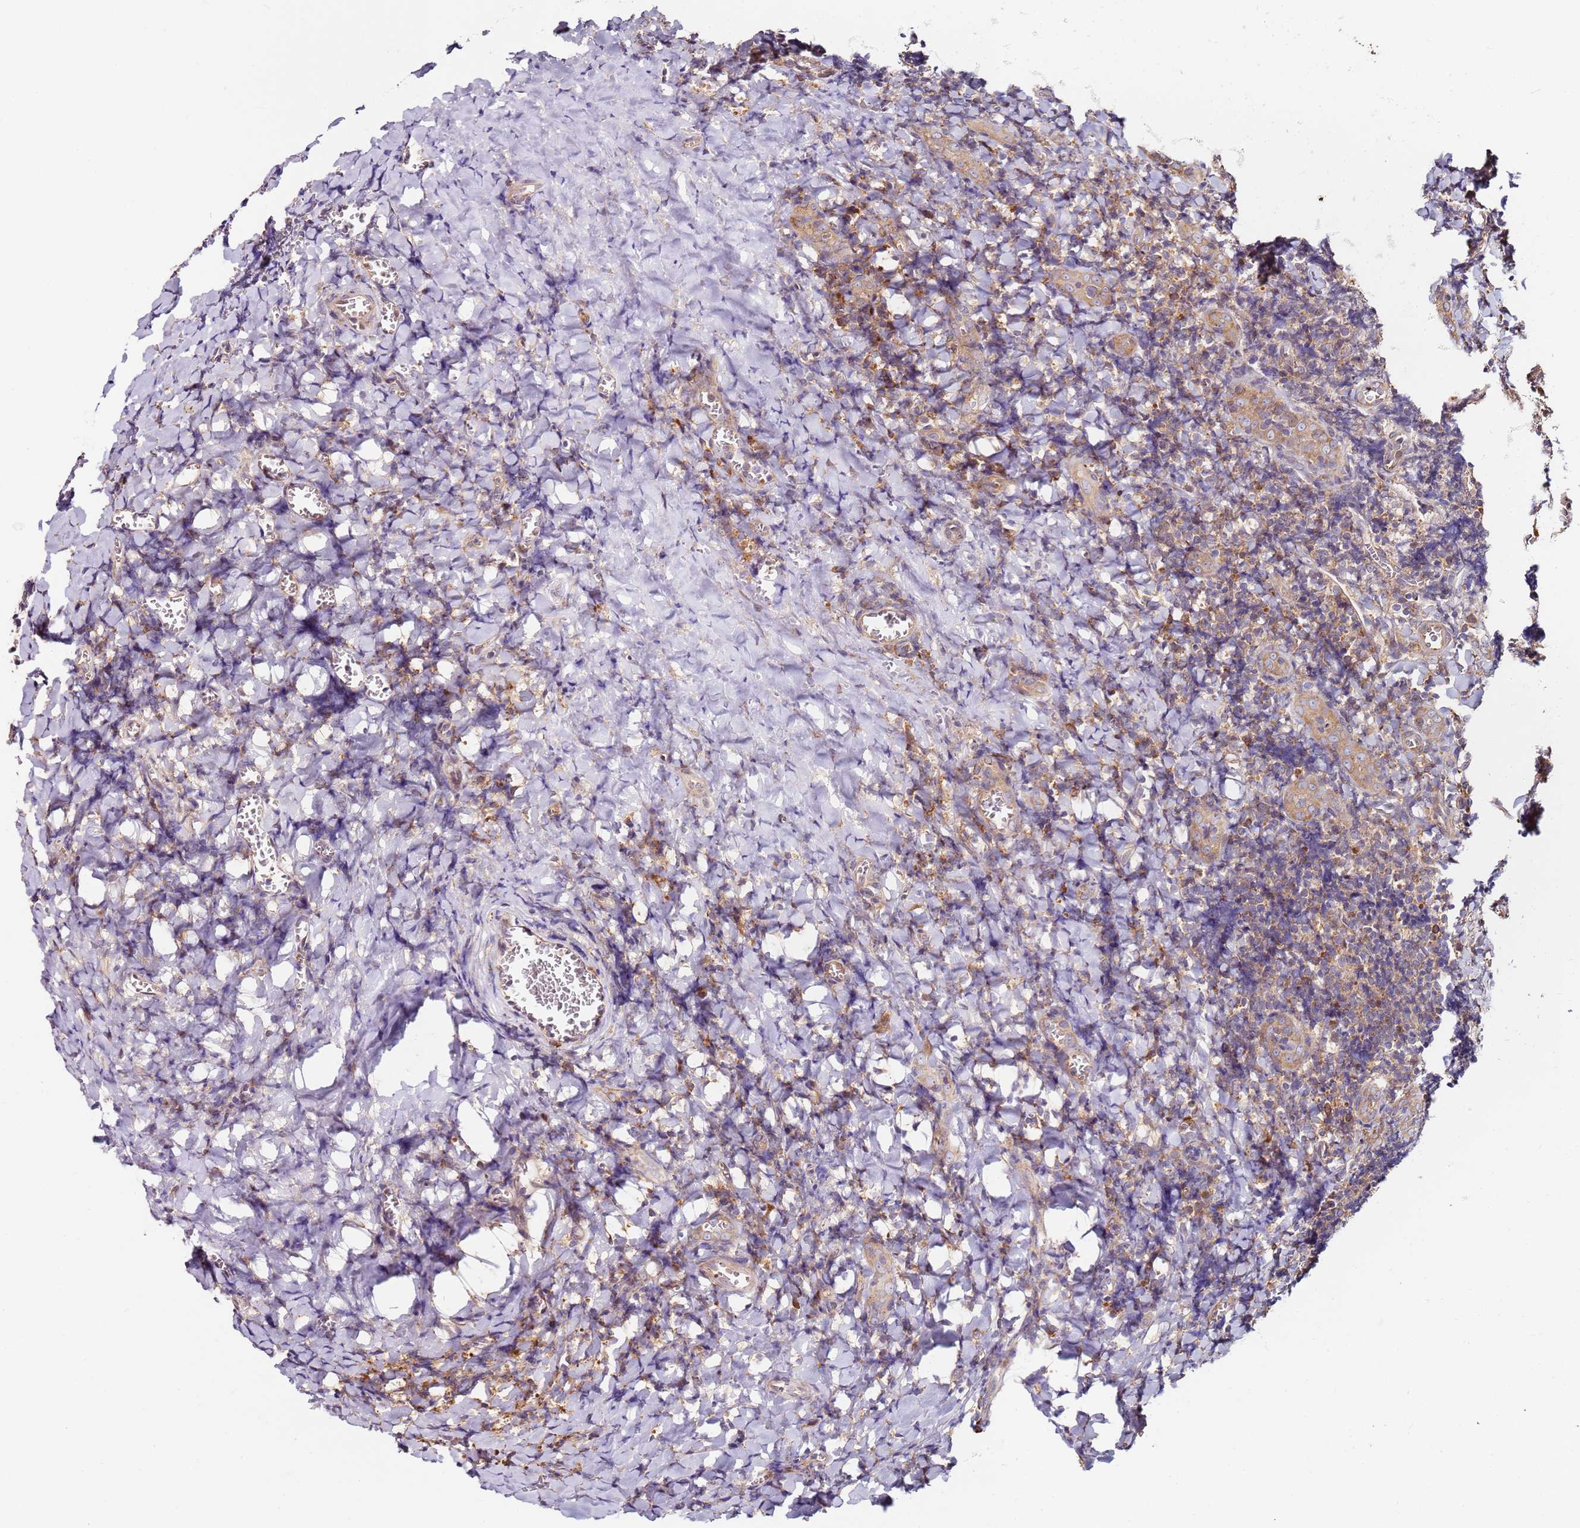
{"staining": {"intensity": "moderate", "quantity": "25%-75%", "location": "cytoplasmic/membranous"}, "tissue": "tonsil", "cell_type": "Germinal center cells", "image_type": "normal", "snomed": [{"axis": "morphology", "description": "Normal tissue, NOS"}, {"axis": "topography", "description": "Tonsil"}], "caption": "Protein expression by IHC demonstrates moderate cytoplasmic/membranous positivity in about 25%-75% of germinal center cells in normal tonsil.", "gene": "RPS3A", "patient": {"sex": "male", "age": 27}}